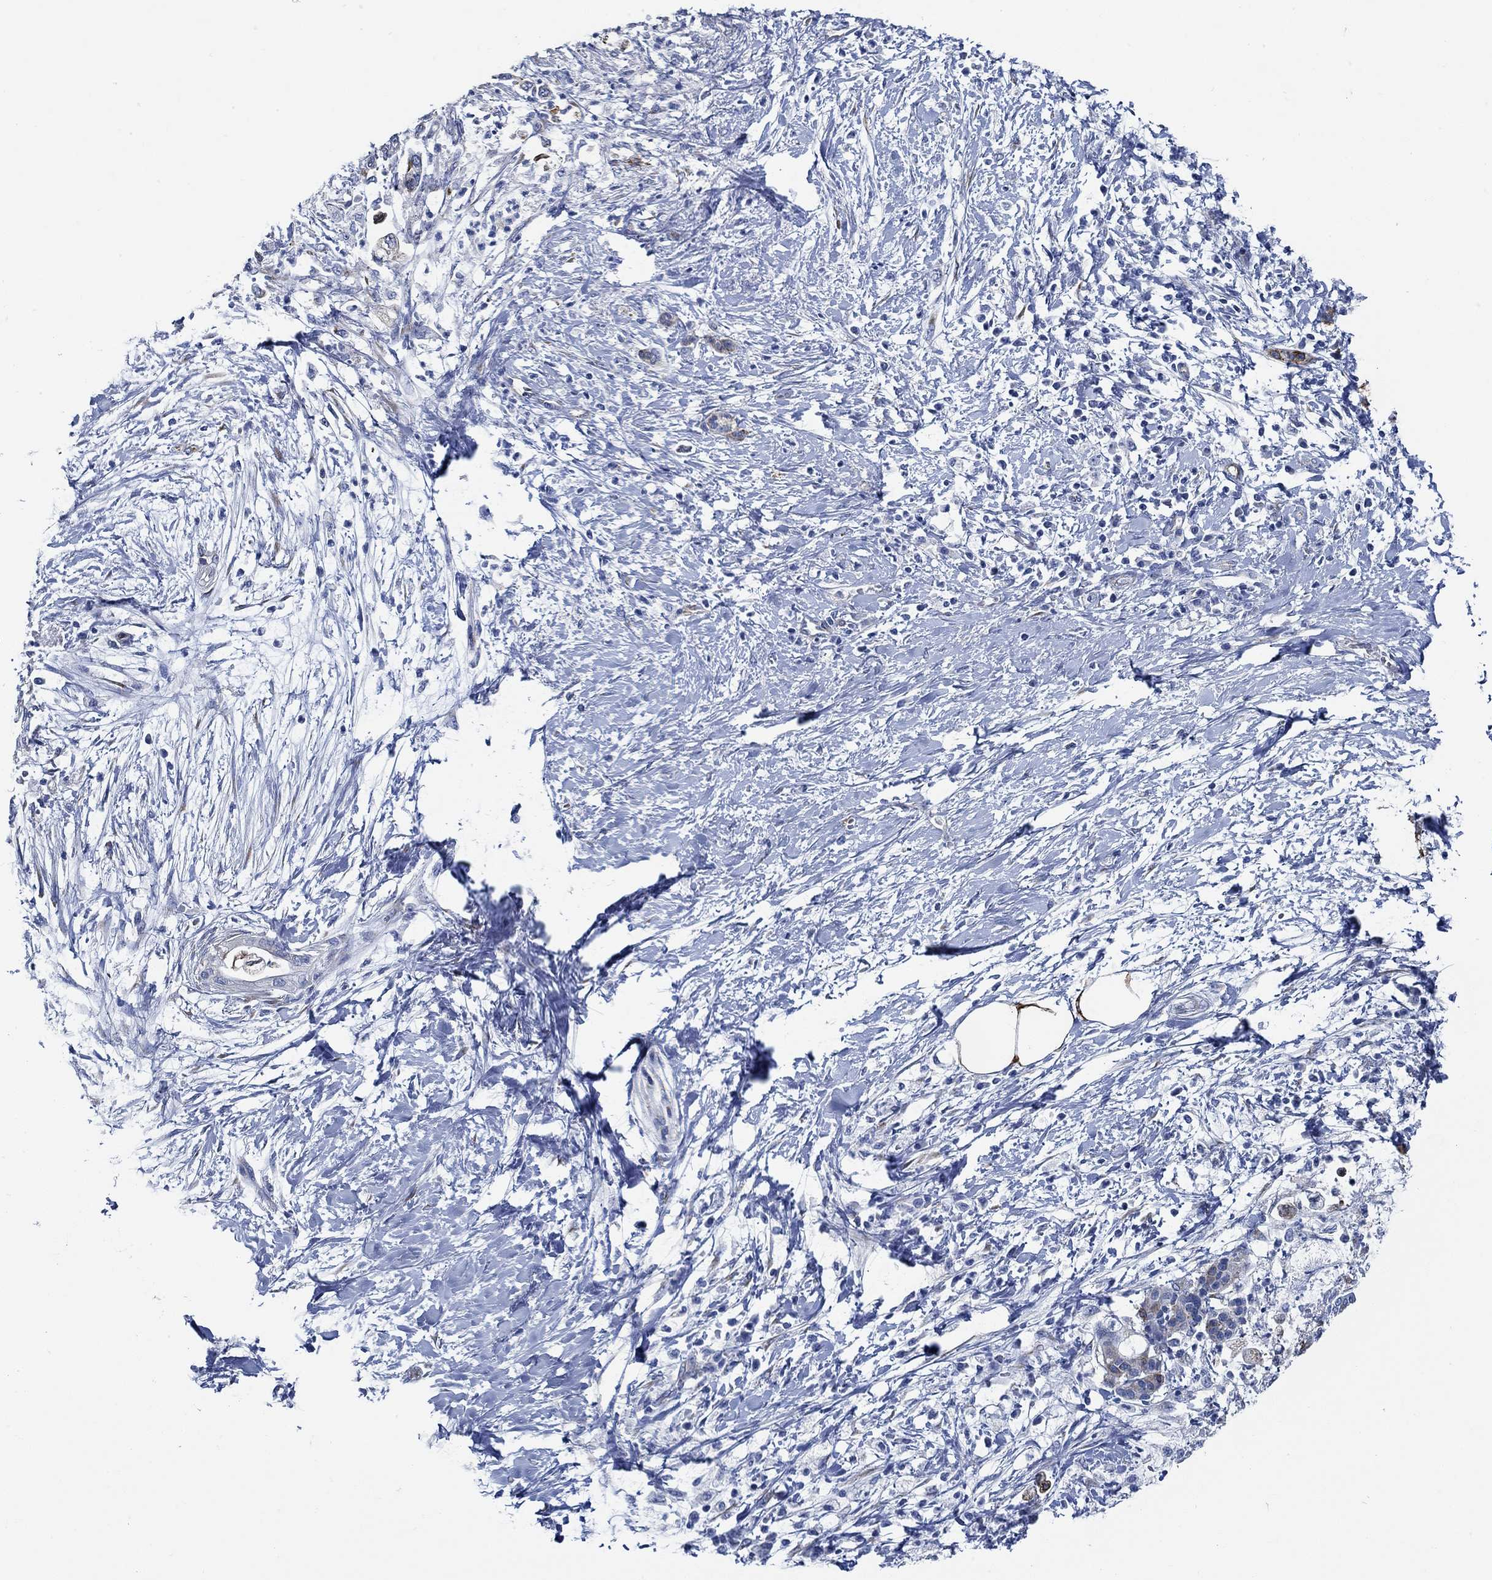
{"staining": {"intensity": "negative", "quantity": "none", "location": "none"}, "tissue": "pancreatic cancer", "cell_type": "Tumor cells", "image_type": "cancer", "snomed": [{"axis": "morphology", "description": "Normal tissue, NOS"}, {"axis": "morphology", "description": "Adenocarcinoma, NOS"}, {"axis": "topography", "description": "Pancreas"}, {"axis": "topography", "description": "Duodenum"}], "caption": "The histopathology image demonstrates no staining of tumor cells in pancreatic cancer.", "gene": "HECW2", "patient": {"sex": "female", "age": 60}}